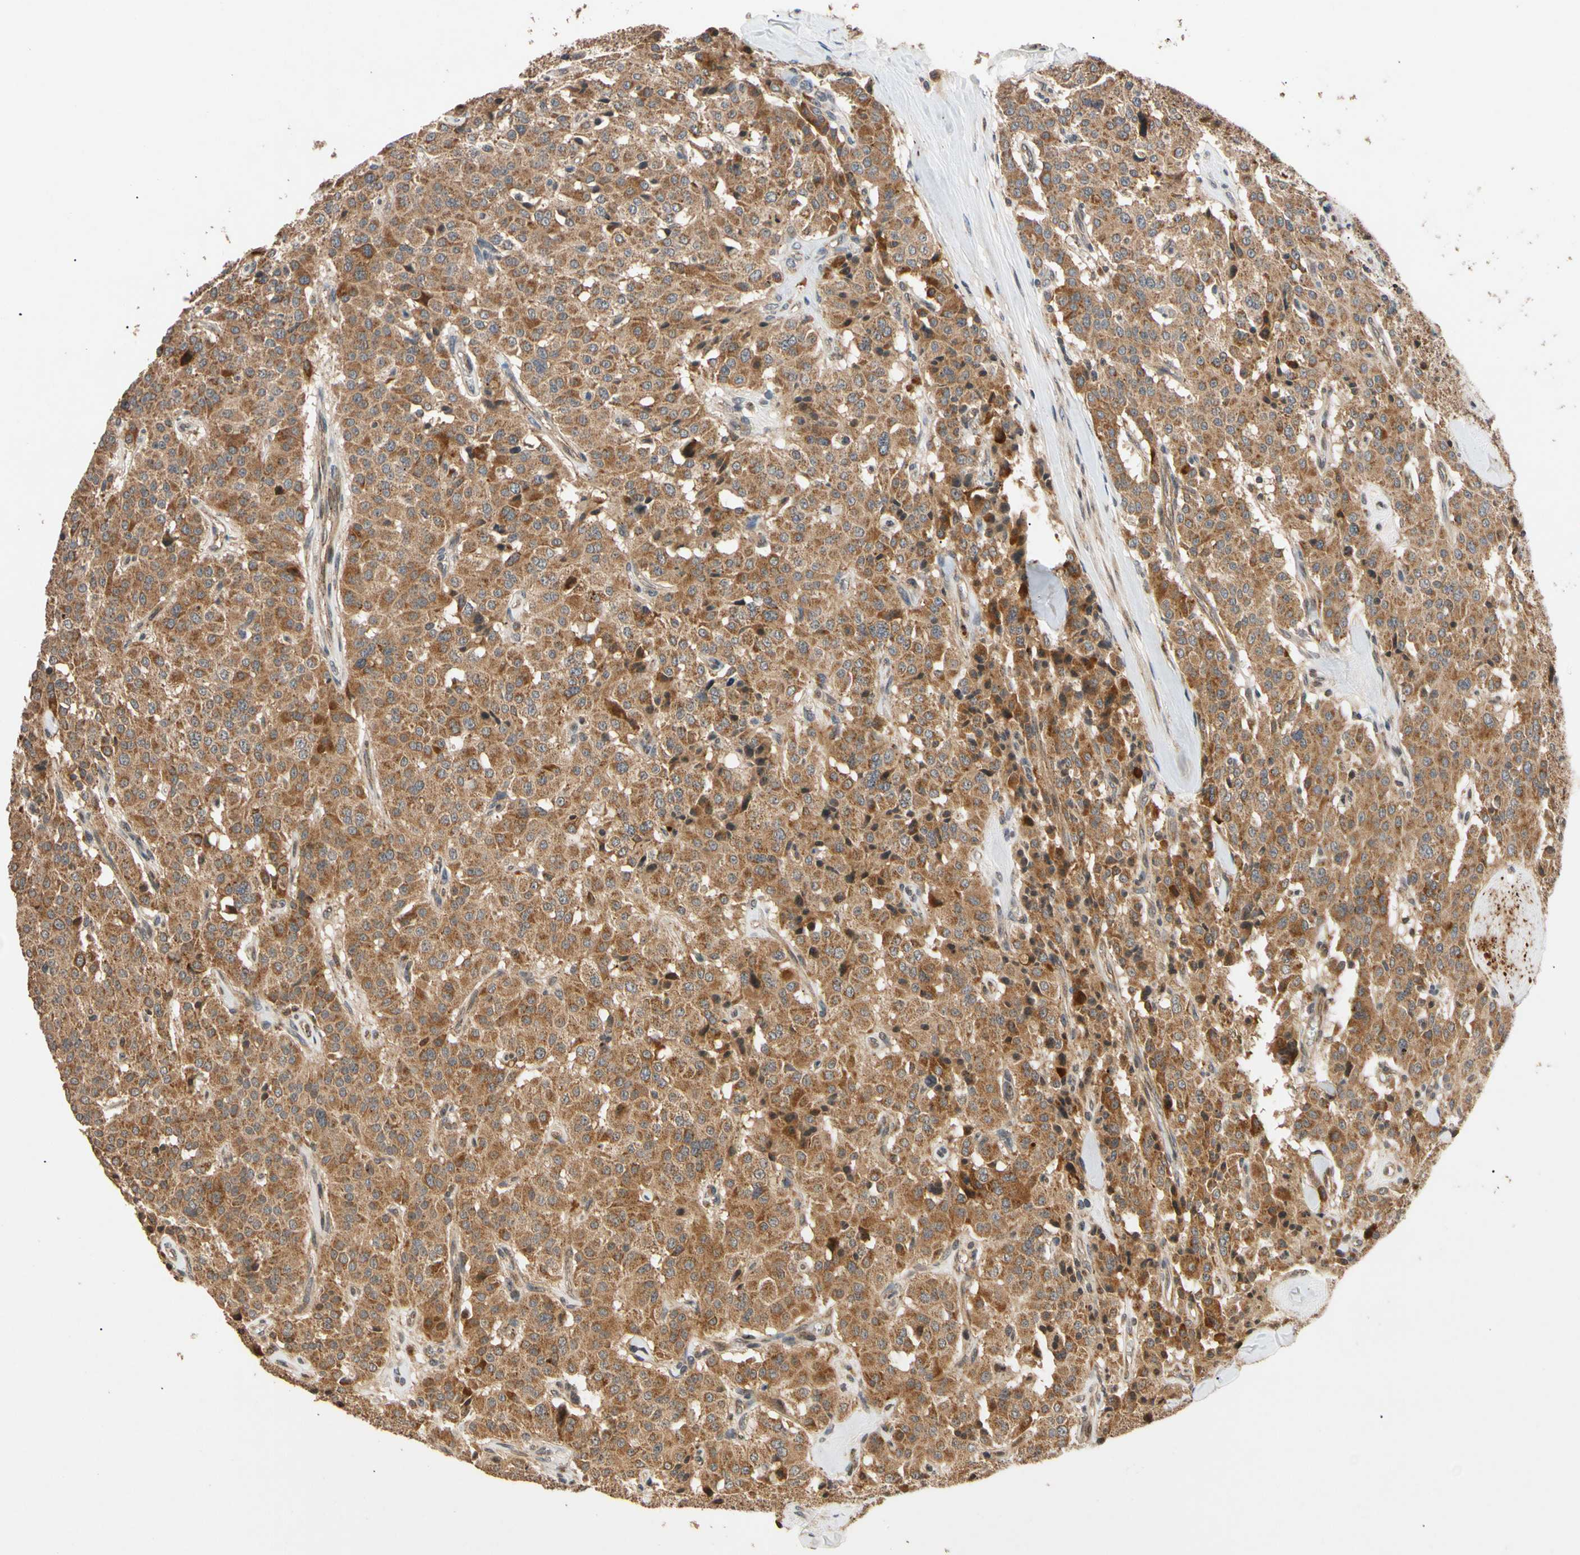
{"staining": {"intensity": "strong", "quantity": ">75%", "location": "cytoplasmic/membranous"}, "tissue": "carcinoid", "cell_type": "Tumor cells", "image_type": "cancer", "snomed": [{"axis": "morphology", "description": "Carcinoid, malignant, NOS"}, {"axis": "topography", "description": "Lung"}], "caption": "Immunohistochemistry (IHC) (DAB) staining of carcinoid reveals strong cytoplasmic/membranous protein expression in about >75% of tumor cells. (Stains: DAB (3,3'-diaminobenzidine) in brown, nuclei in blue, Microscopy: brightfield microscopy at high magnification).", "gene": "MRPS22", "patient": {"sex": "male", "age": 30}}